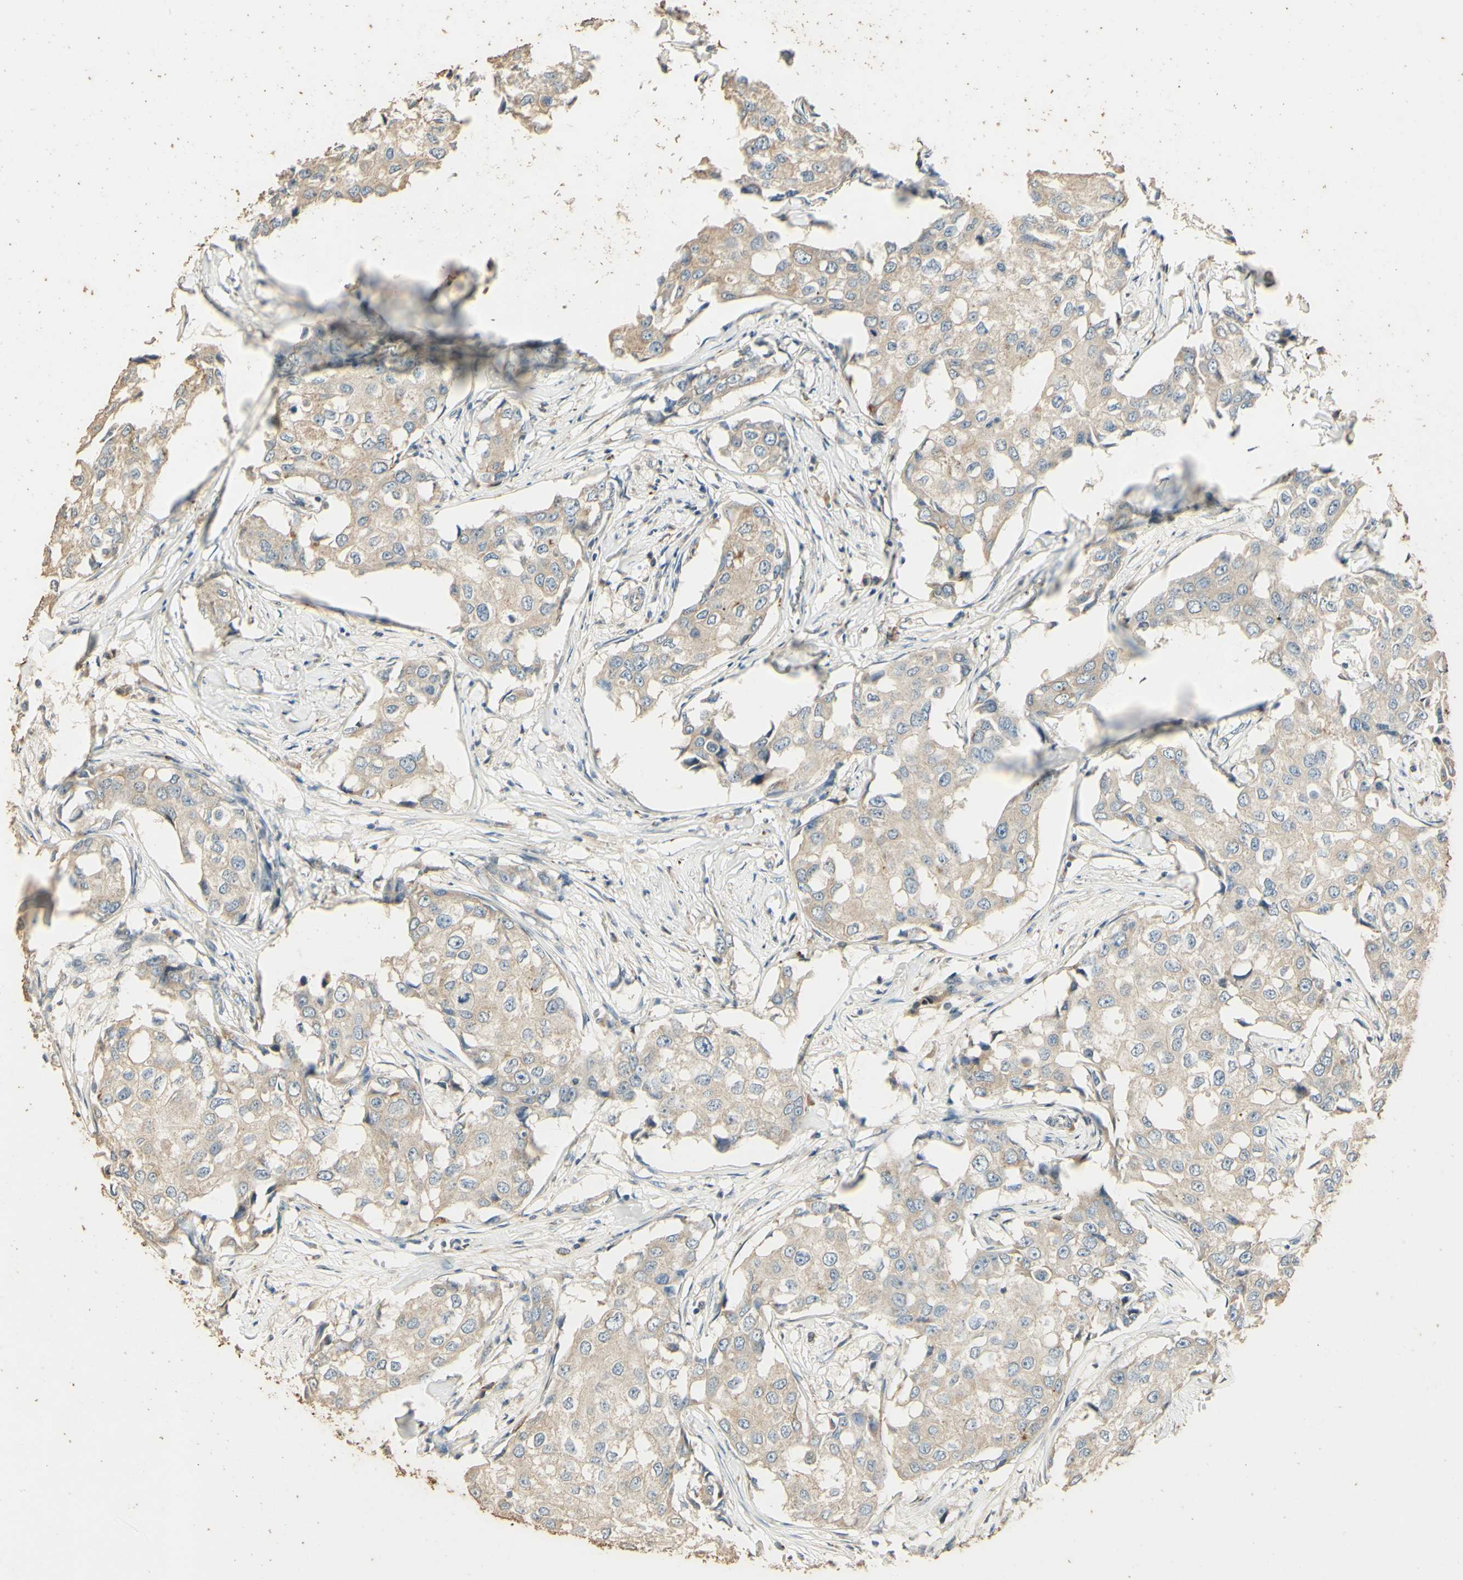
{"staining": {"intensity": "negative", "quantity": "none", "location": "none"}, "tissue": "breast cancer", "cell_type": "Tumor cells", "image_type": "cancer", "snomed": [{"axis": "morphology", "description": "Duct carcinoma"}, {"axis": "topography", "description": "Breast"}], "caption": "Immunohistochemical staining of breast cancer reveals no significant staining in tumor cells.", "gene": "ARHGEF17", "patient": {"sex": "female", "age": 27}}